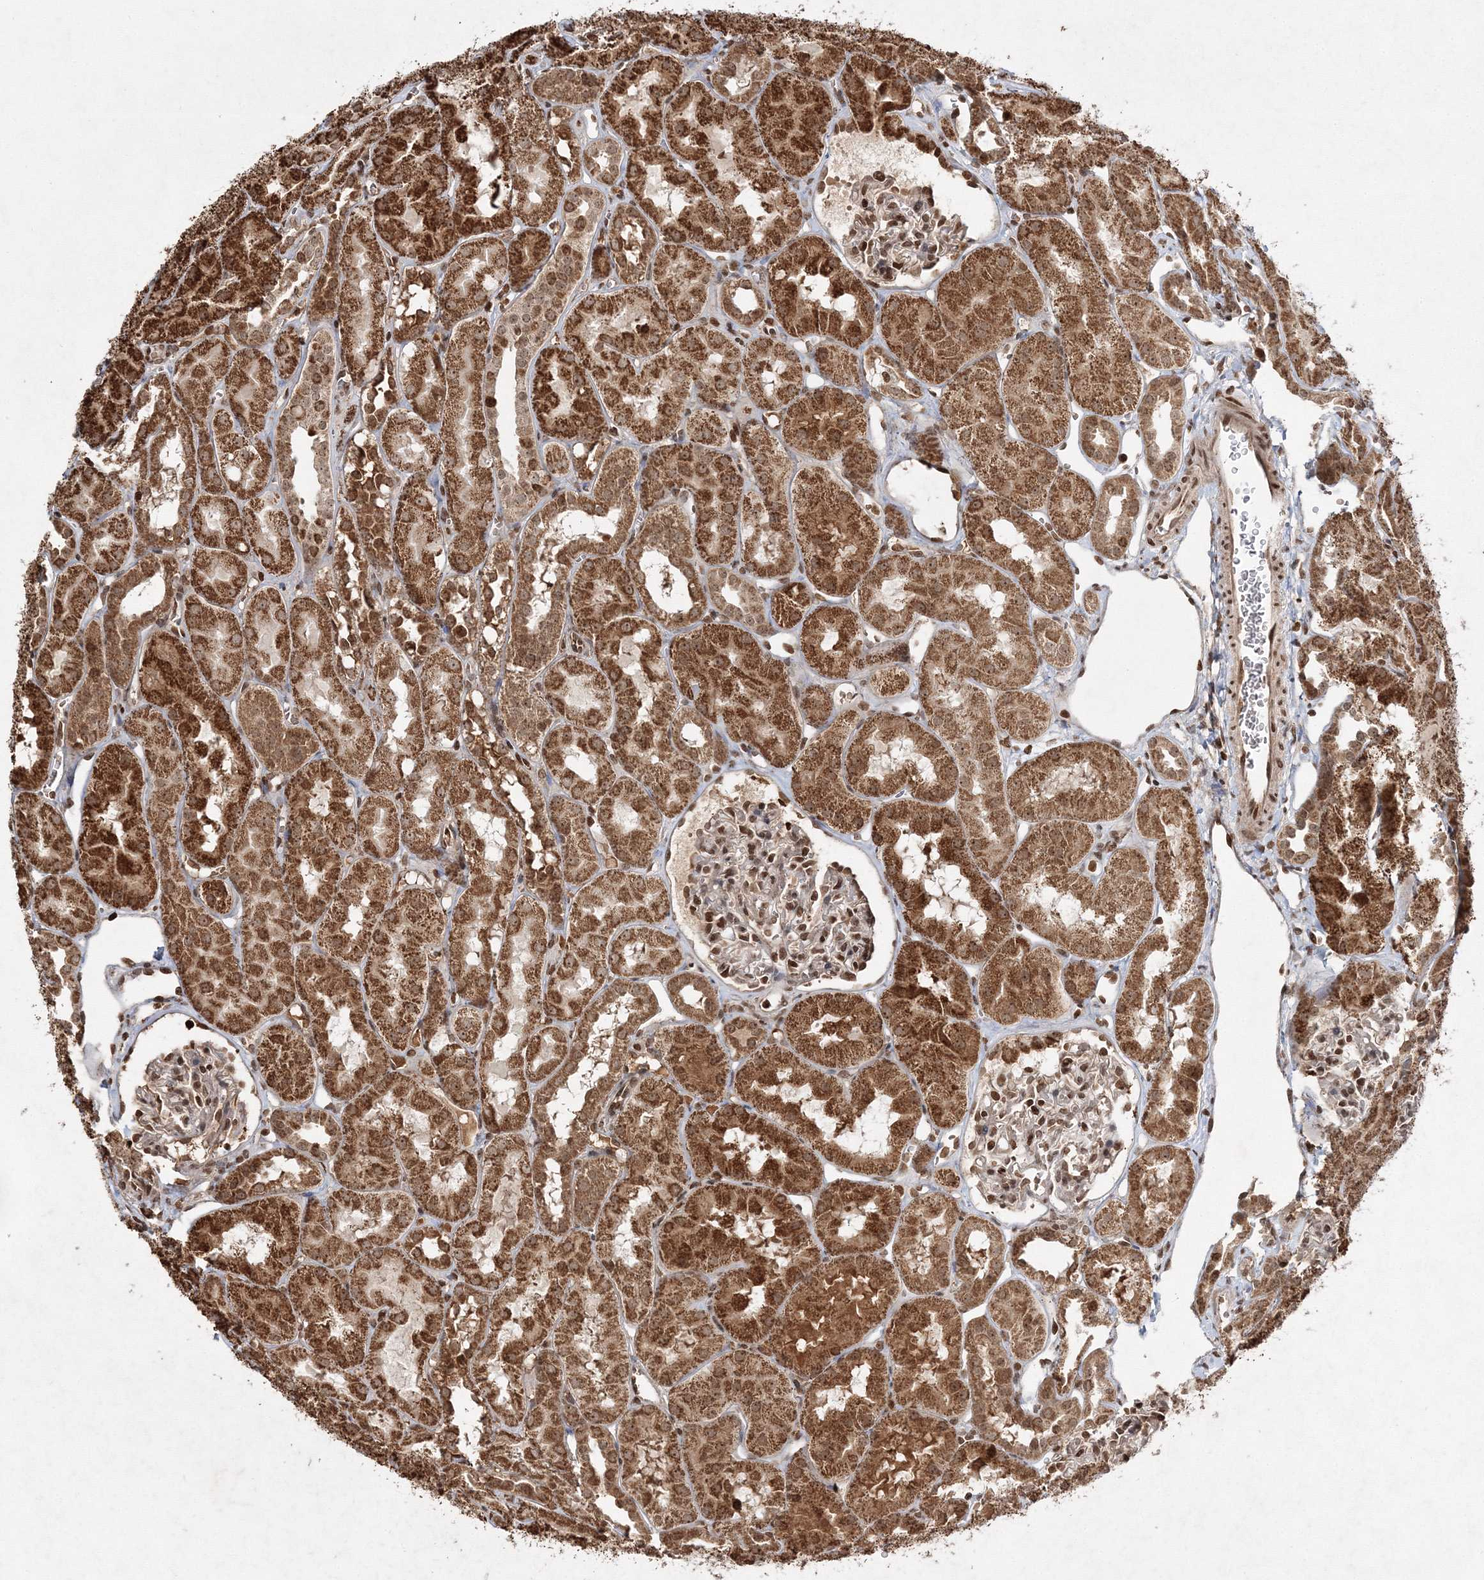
{"staining": {"intensity": "moderate", "quantity": ">75%", "location": "nuclear"}, "tissue": "kidney", "cell_type": "Cells in glomeruli", "image_type": "normal", "snomed": [{"axis": "morphology", "description": "Normal tissue, NOS"}, {"axis": "topography", "description": "Kidney"}, {"axis": "topography", "description": "Urinary bladder"}], "caption": "Cells in glomeruli exhibit moderate nuclear staining in about >75% of cells in unremarkable kidney. The staining was performed using DAB to visualize the protein expression in brown, while the nuclei were stained in blue with hematoxylin (Magnification: 20x).", "gene": "CARM1", "patient": {"sex": "male", "age": 16}}